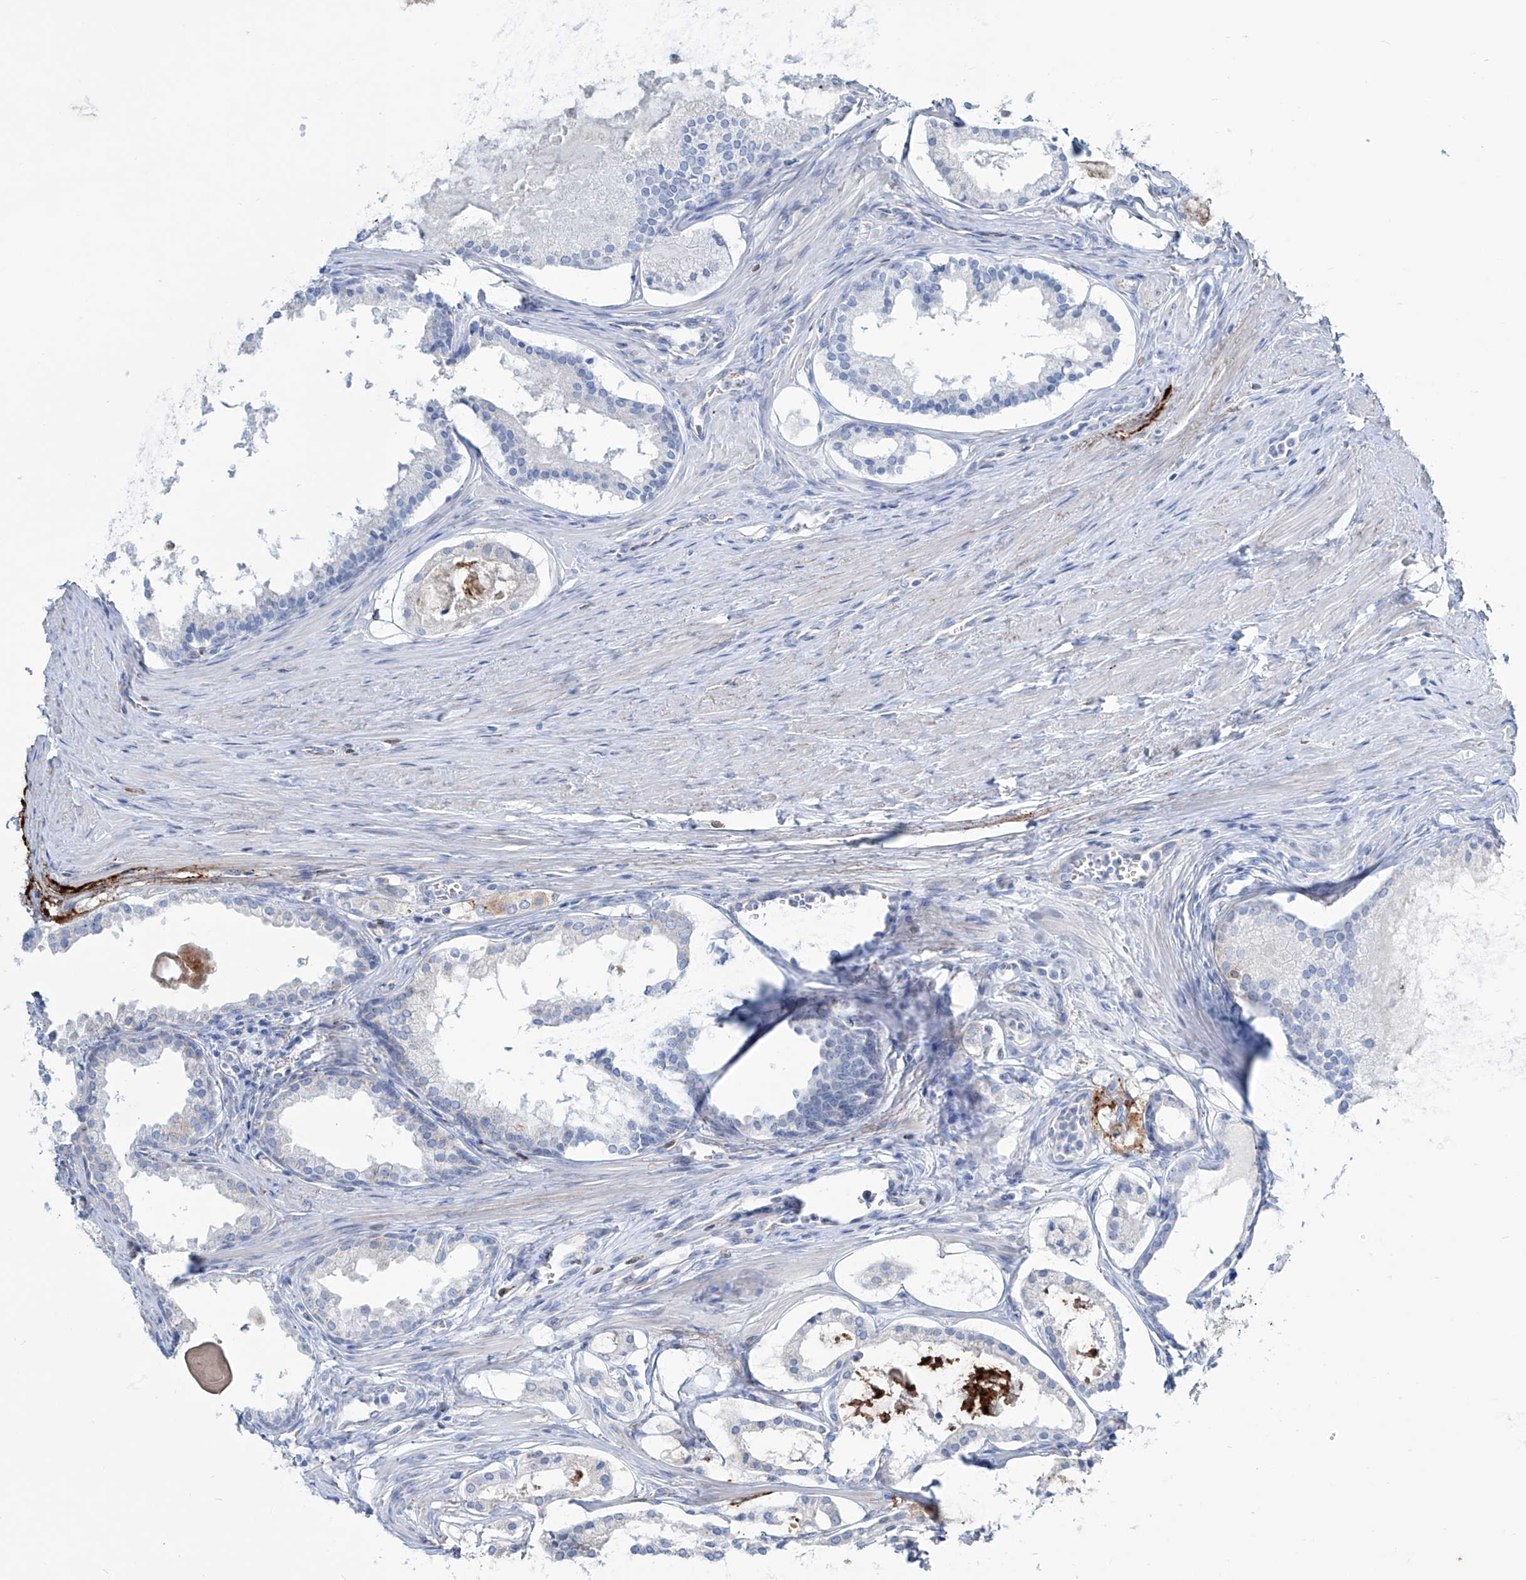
{"staining": {"intensity": "negative", "quantity": "none", "location": "none"}, "tissue": "prostate cancer", "cell_type": "Tumor cells", "image_type": "cancer", "snomed": [{"axis": "morphology", "description": "Adenocarcinoma, High grade"}, {"axis": "topography", "description": "Prostate"}], "caption": "Histopathology image shows no protein expression in tumor cells of prostate cancer (adenocarcinoma (high-grade)) tissue.", "gene": "CDH5", "patient": {"sex": "male", "age": 68}}